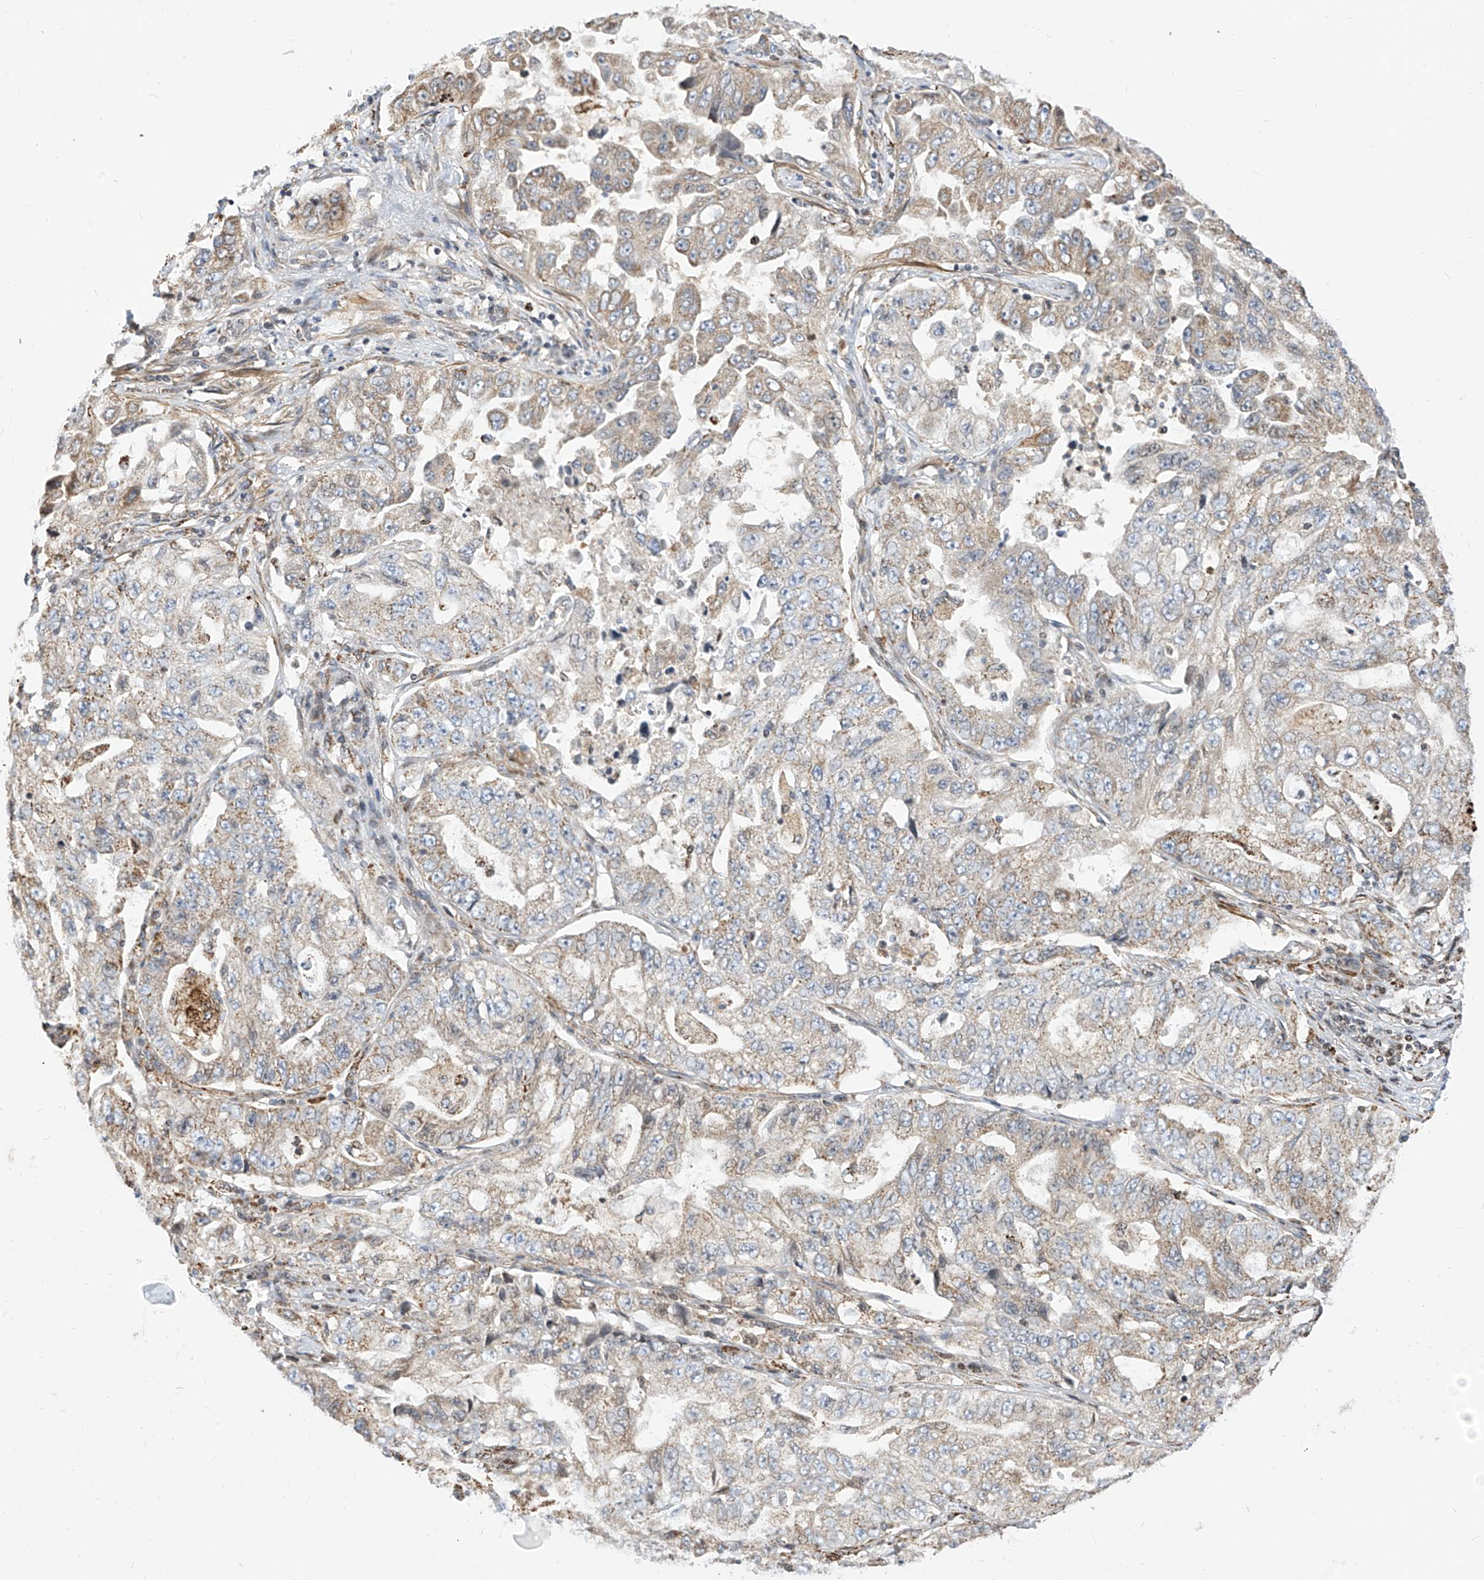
{"staining": {"intensity": "weak", "quantity": ">75%", "location": "cytoplasmic/membranous"}, "tissue": "lung cancer", "cell_type": "Tumor cells", "image_type": "cancer", "snomed": [{"axis": "morphology", "description": "Adenocarcinoma, NOS"}, {"axis": "topography", "description": "Lung"}], "caption": "Immunohistochemical staining of adenocarcinoma (lung) reveals weak cytoplasmic/membranous protein staining in approximately >75% of tumor cells. Using DAB (3,3'-diaminobenzidine) (brown) and hematoxylin (blue) stains, captured at high magnification using brightfield microscopy.", "gene": "TTLL8", "patient": {"sex": "female", "age": 51}}